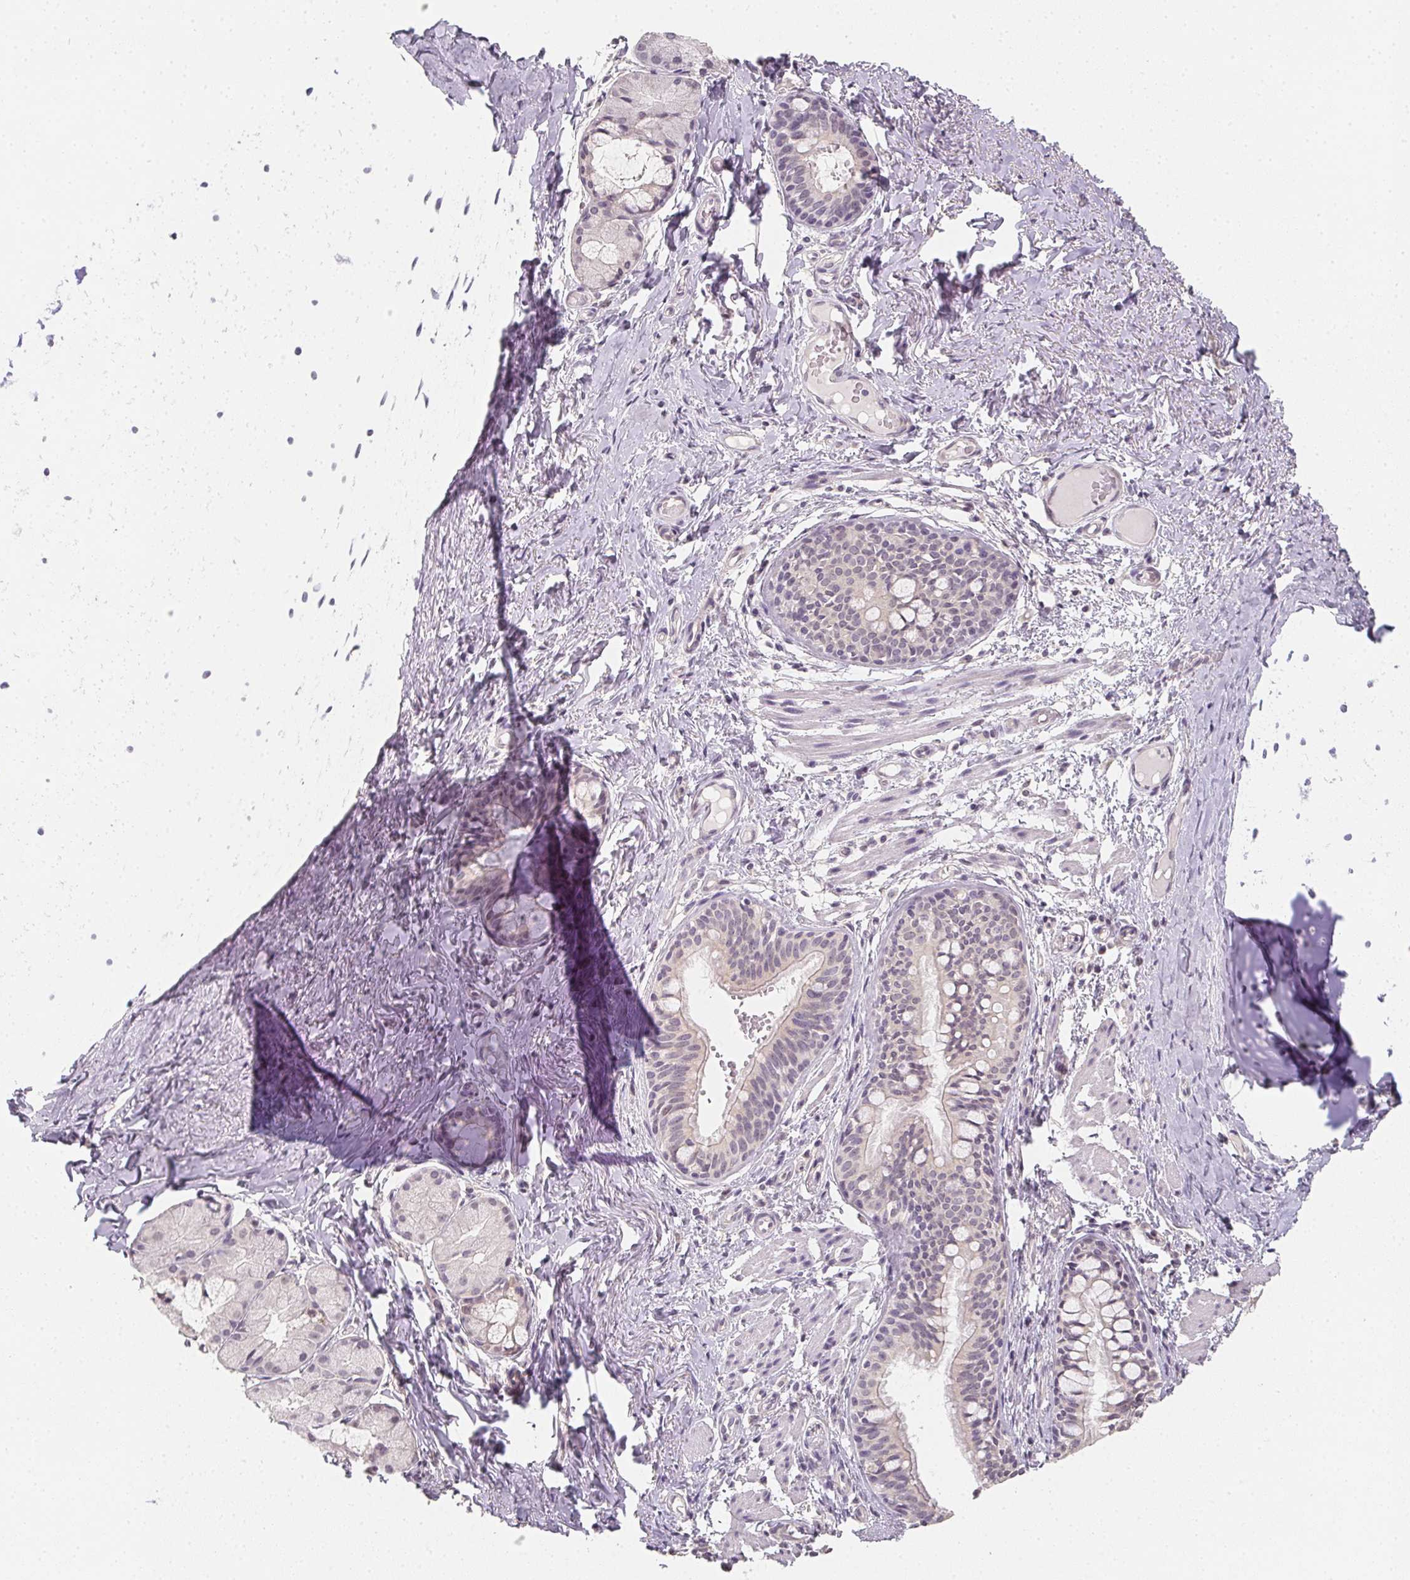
{"staining": {"intensity": "weak", "quantity": "25%-75%", "location": "cytoplasmic/membranous"}, "tissue": "bronchus", "cell_type": "Respiratory epithelial cells", "image_type": "normal", "snomed": [{"axis": "morphology", "description": "Normal tissue, NOS"}, {"axis": "topography", "description": "Bronchus"}], "caption": "This image demonstrates IHC staining of unremarkable bronchus, with low weak cytoplasmic/membranous expression in about 25%-75% of respiratory epithelial cells.", "gene": "SOAT1", "patient": {"sex": "male", "age": 1}}